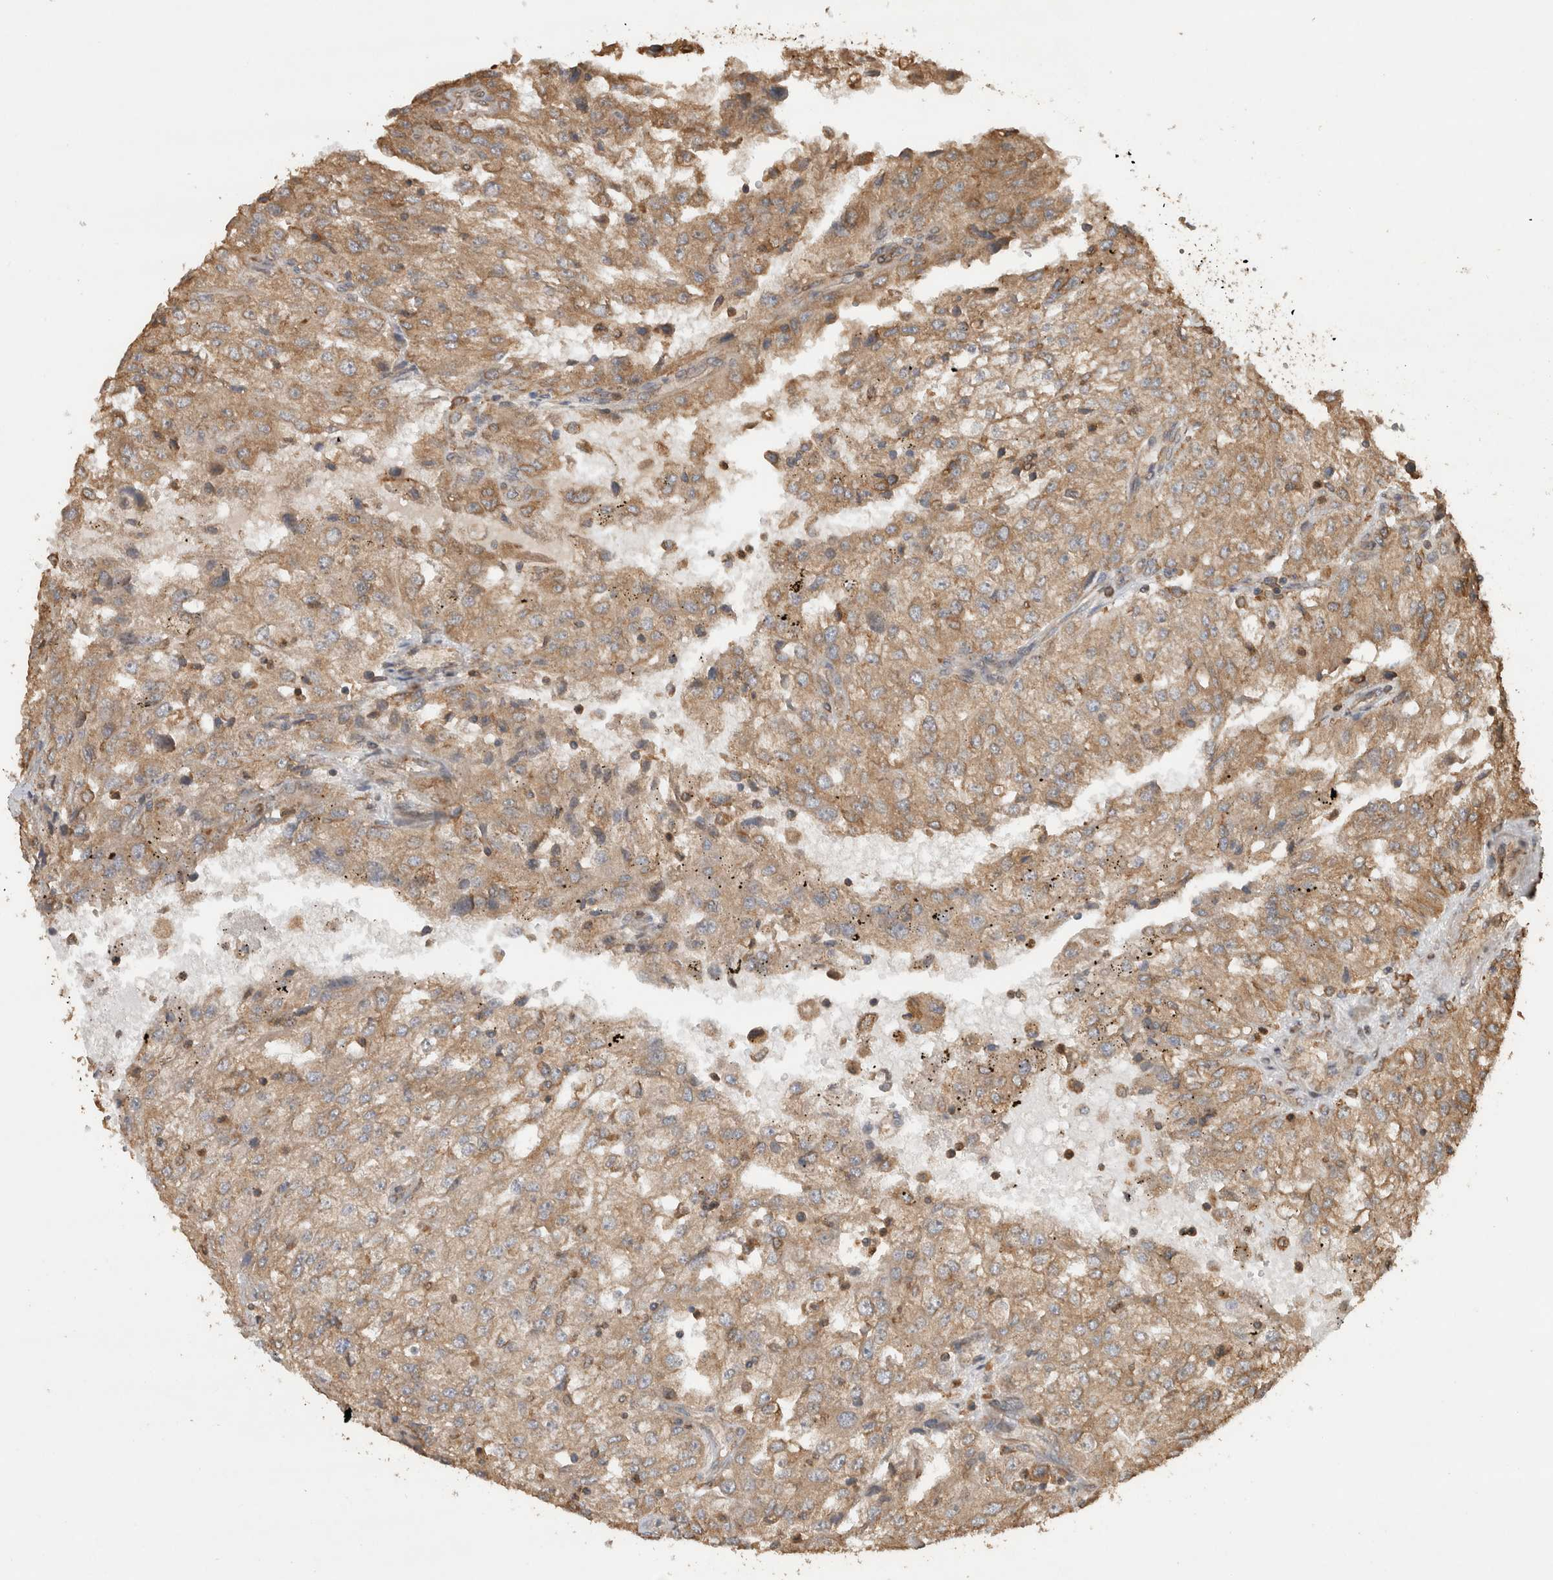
{"staining": {"intensity": "moderate", "quantity": ">75%", "location": "cytoplasmic/membranous"}, "tissue": "renal cancer", "cell_type": "Tumor cells", "image_type": "cancer", "snomed": [{"axis": "morphology", "description": "Adenocarcinoma, NOS"}, {"axis": "topography", "description": "Kidney"}], "caption": "A micrograph of renal cancer stained for a protein displays moderate cytoplasmic/membranous brown staining in tumor cells.", "gene": "OTUD7B", "patient": {"sex": "female", "age": 54}}